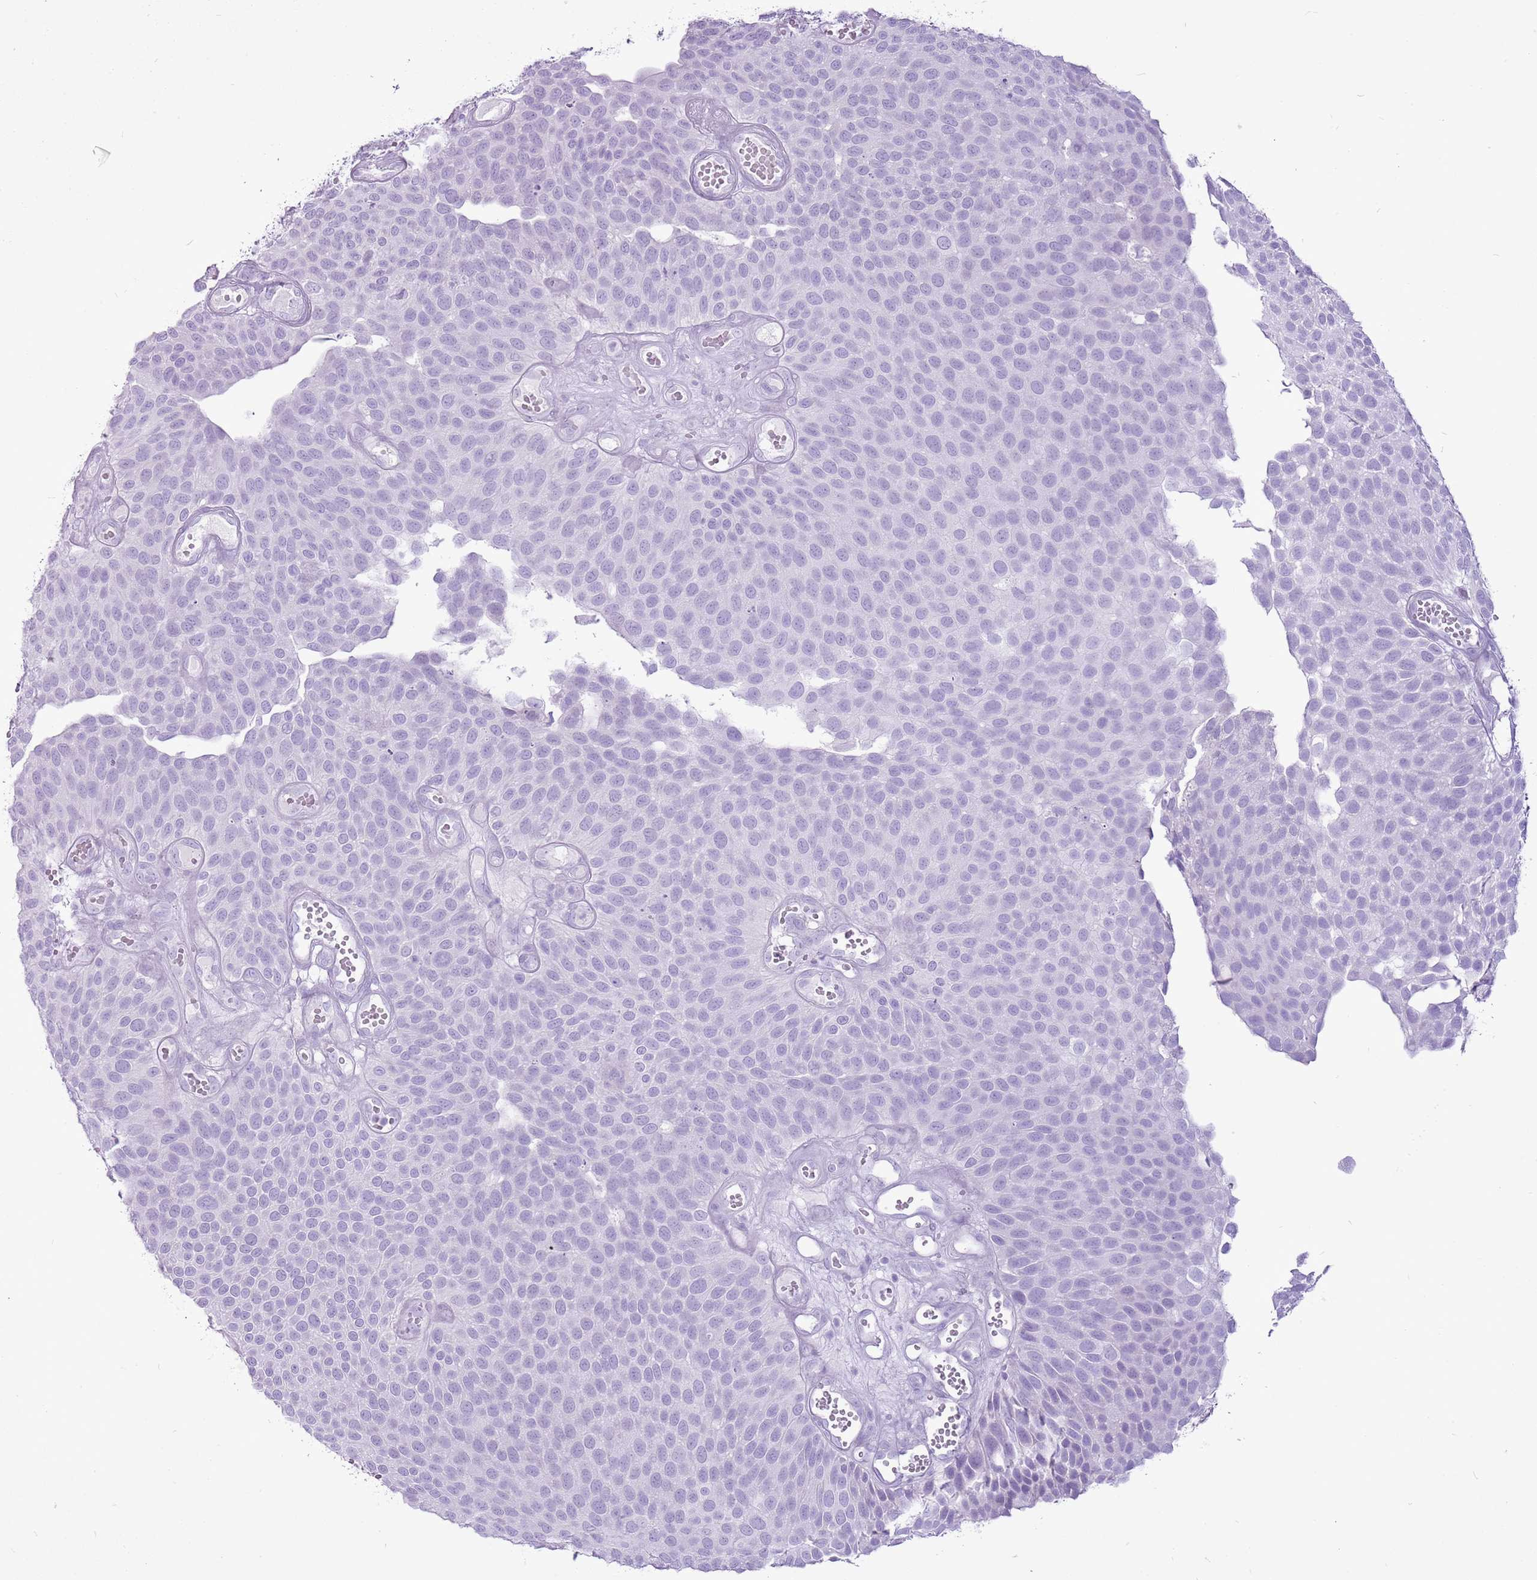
{"staining": {"intensity": "negative", "quantity": "none", "location": "none"}, "tissue": "urothelial cancer", "cell_type": "Tumor cells", "image_type": "cancer", "snomed": [{"axis": "morphology", "description": "Urothelial carcinoma, Low grade"}, {"axis": "topography", "description": "Urinary bladder"}], "caption": "Tumor cells are negative for protein expression in human low-grade urothelial carcinoma.", "gene": "CNFN", "patient": {"sex": "male", "age": 89}}